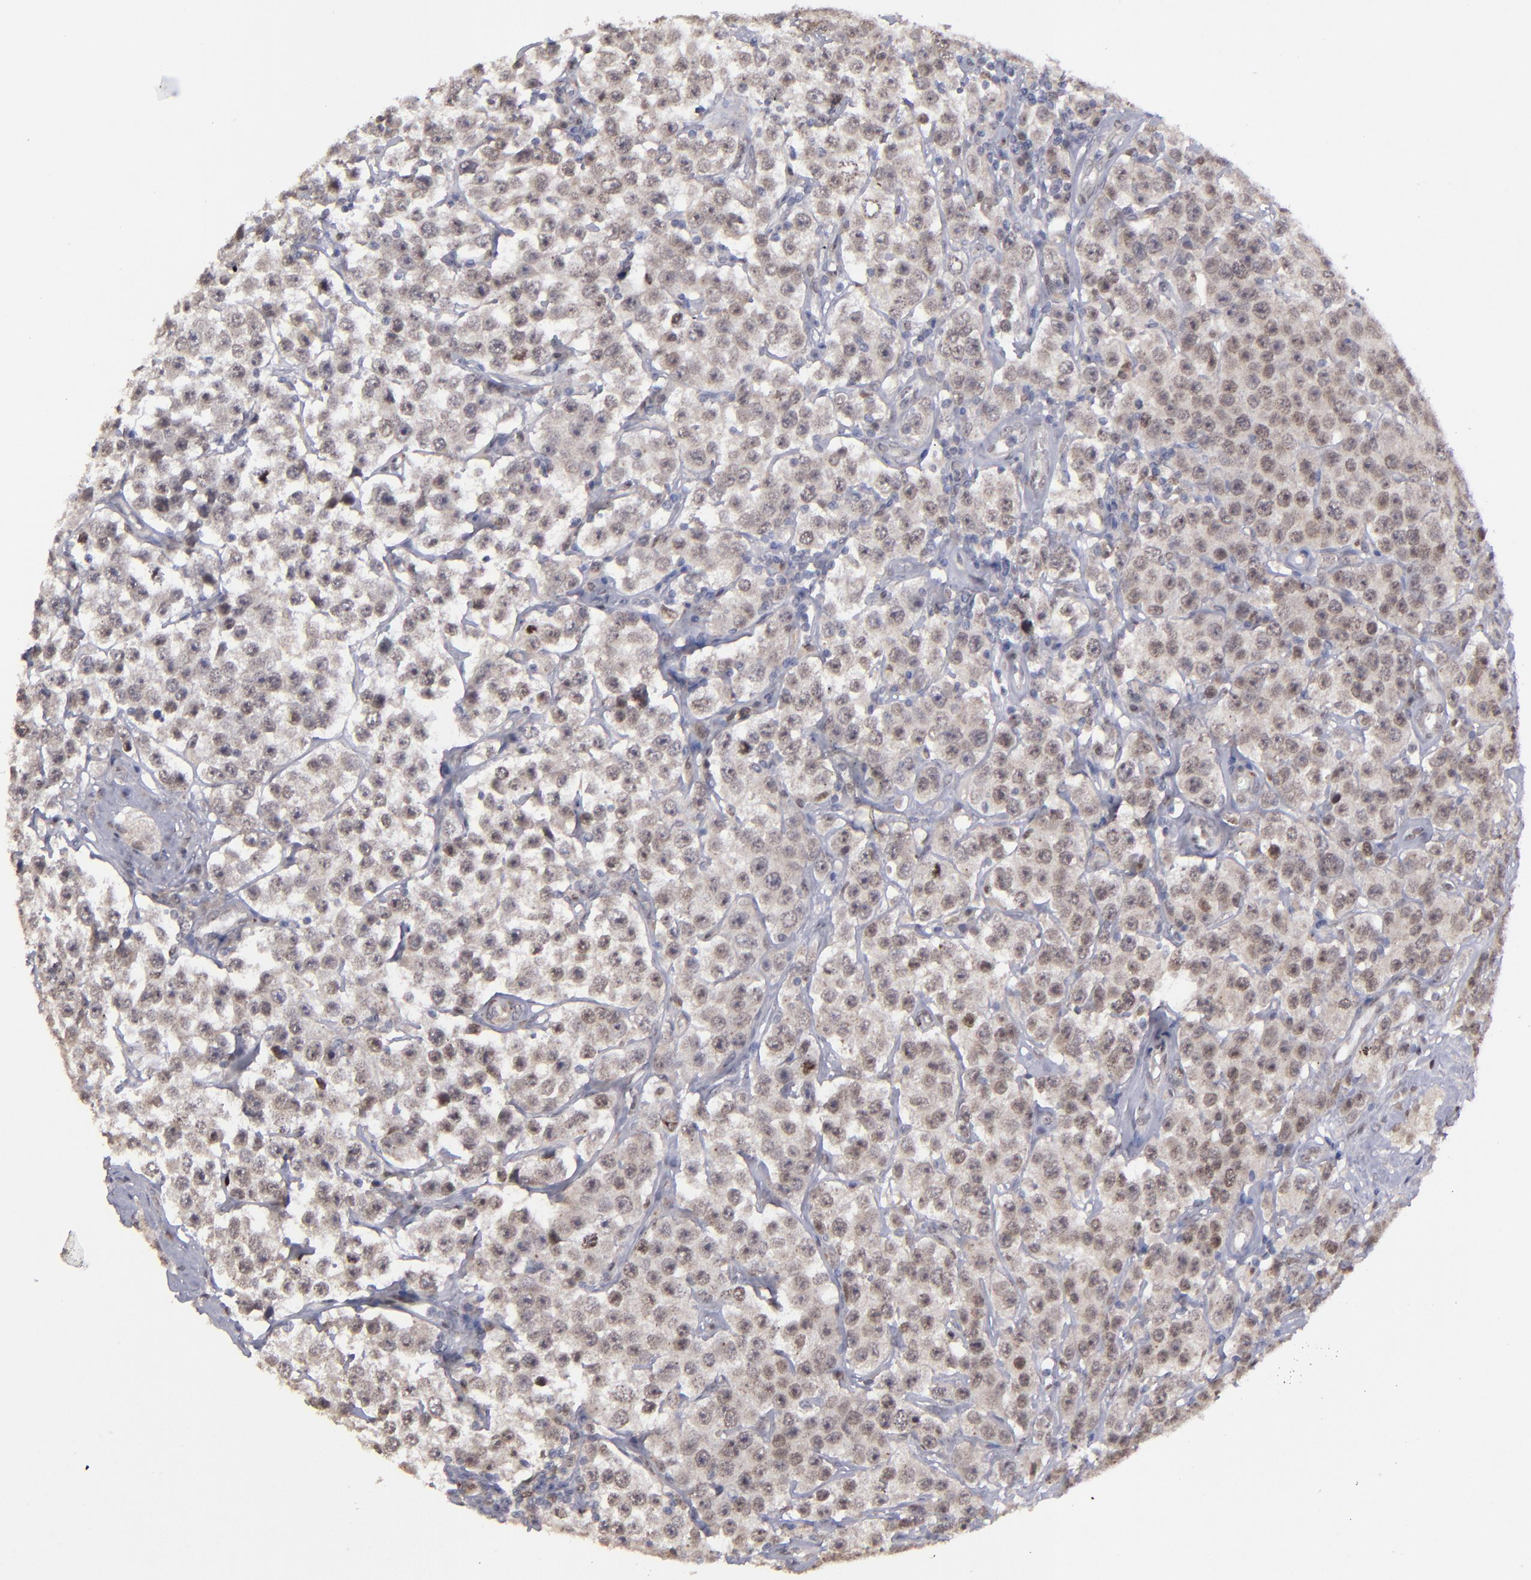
{"staining": {"intensity": "moderate", "quantity": ">75%", "location": "nuclear"}, "tissue": "testis cancer", "cell_type": "Tumor cells", "image_type": "cancer", "snomed": [{"axis": "morphology", "description": "Seminoma, NOS"}, {"axis": "topography", "description": "Testis"}], "caption": "Immunohistochemistry (DAB) staining of human testis cancer shows moderate nuclear protein staining in about >75% of tumor cells. Nuclei are stained in blue.", "gene": "RREB1", "patient": {"sex": "male", "age": 52}}